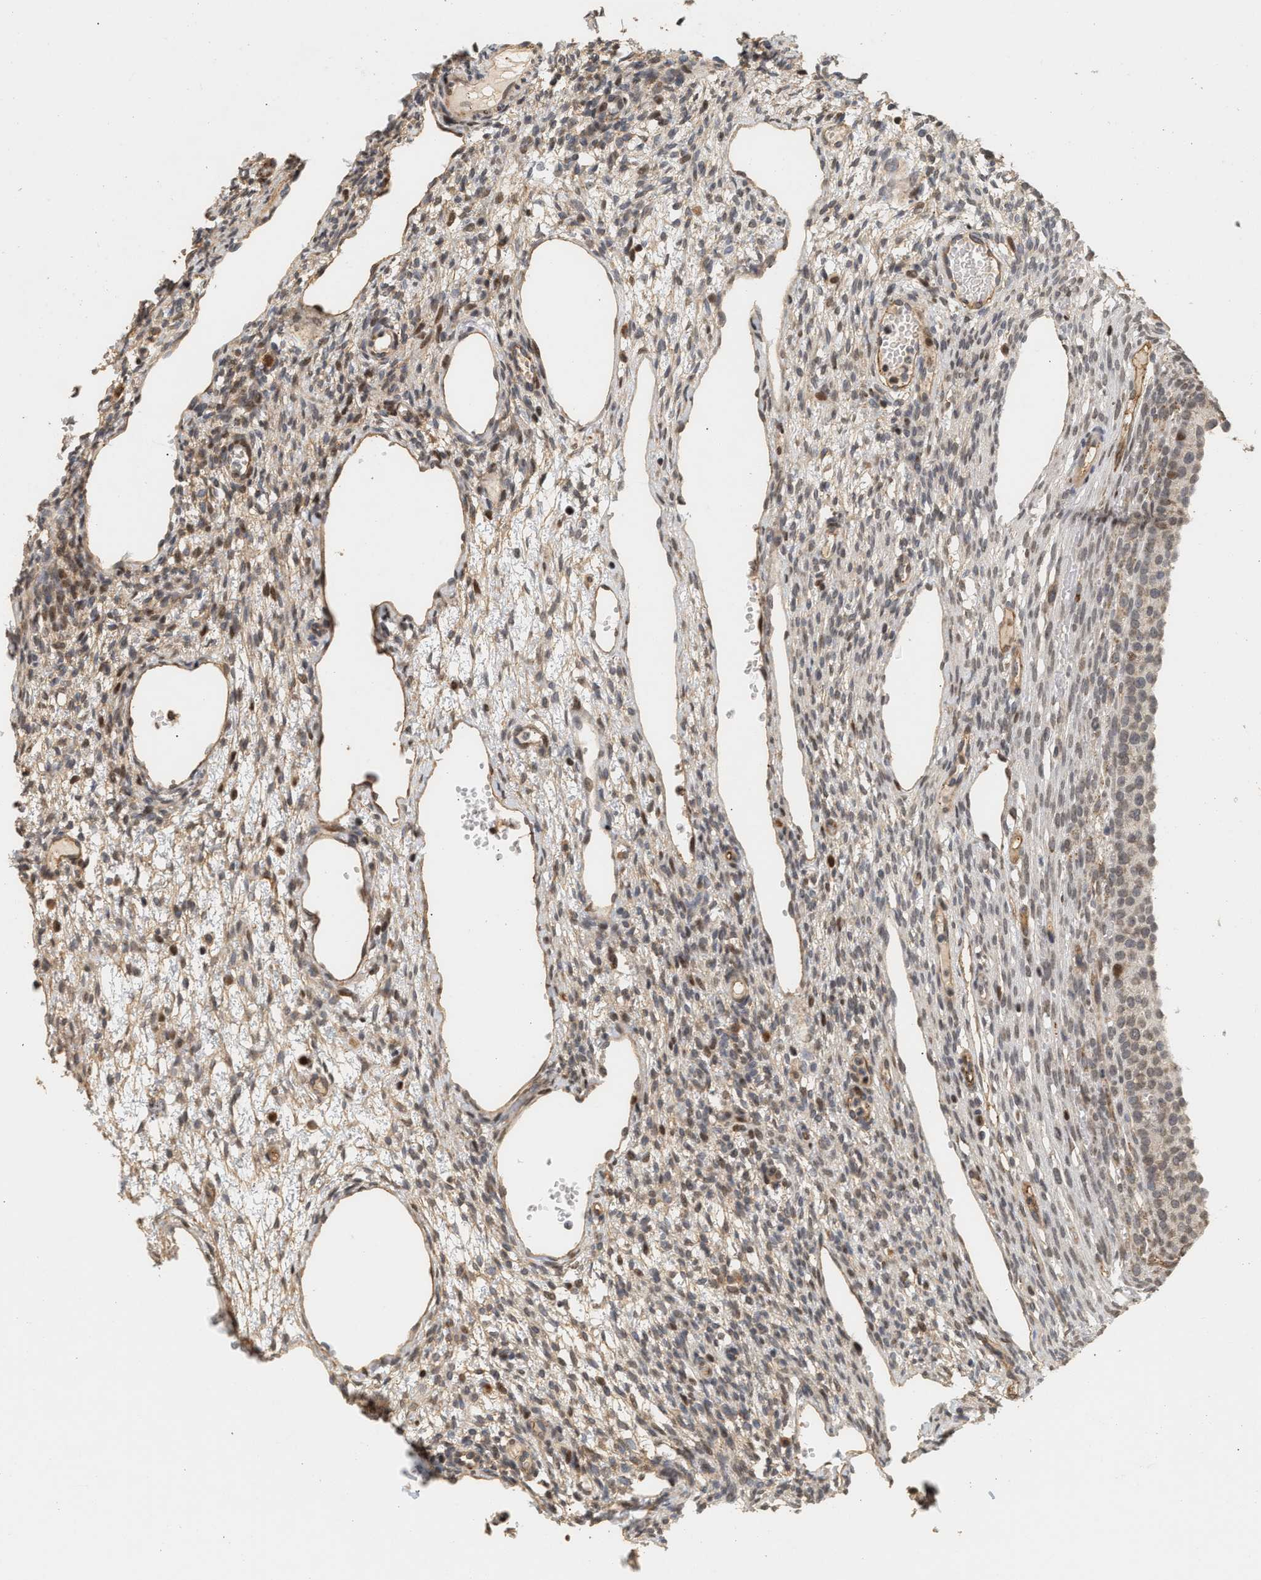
{"staining": {"intensity": "moderate", "quantity": "<25%", "location": "cytoplasmic/membranous"}, "tissue": "ovary", "cell_type": "Follicle cells", "image_type": "normal", "snomed": [{"axis": "morphology", "description": "Normal tissue, NOS"}, {"axis": "topography", "description": "Ovary"}], "caption": "The micrograph exhibits a brown stain indicating the presence of a protein in the cytoplasmic/membranous of follicle cells in ovary.", "gene": "PLXND1", "patient": {"sex": "female", "age": 33}}